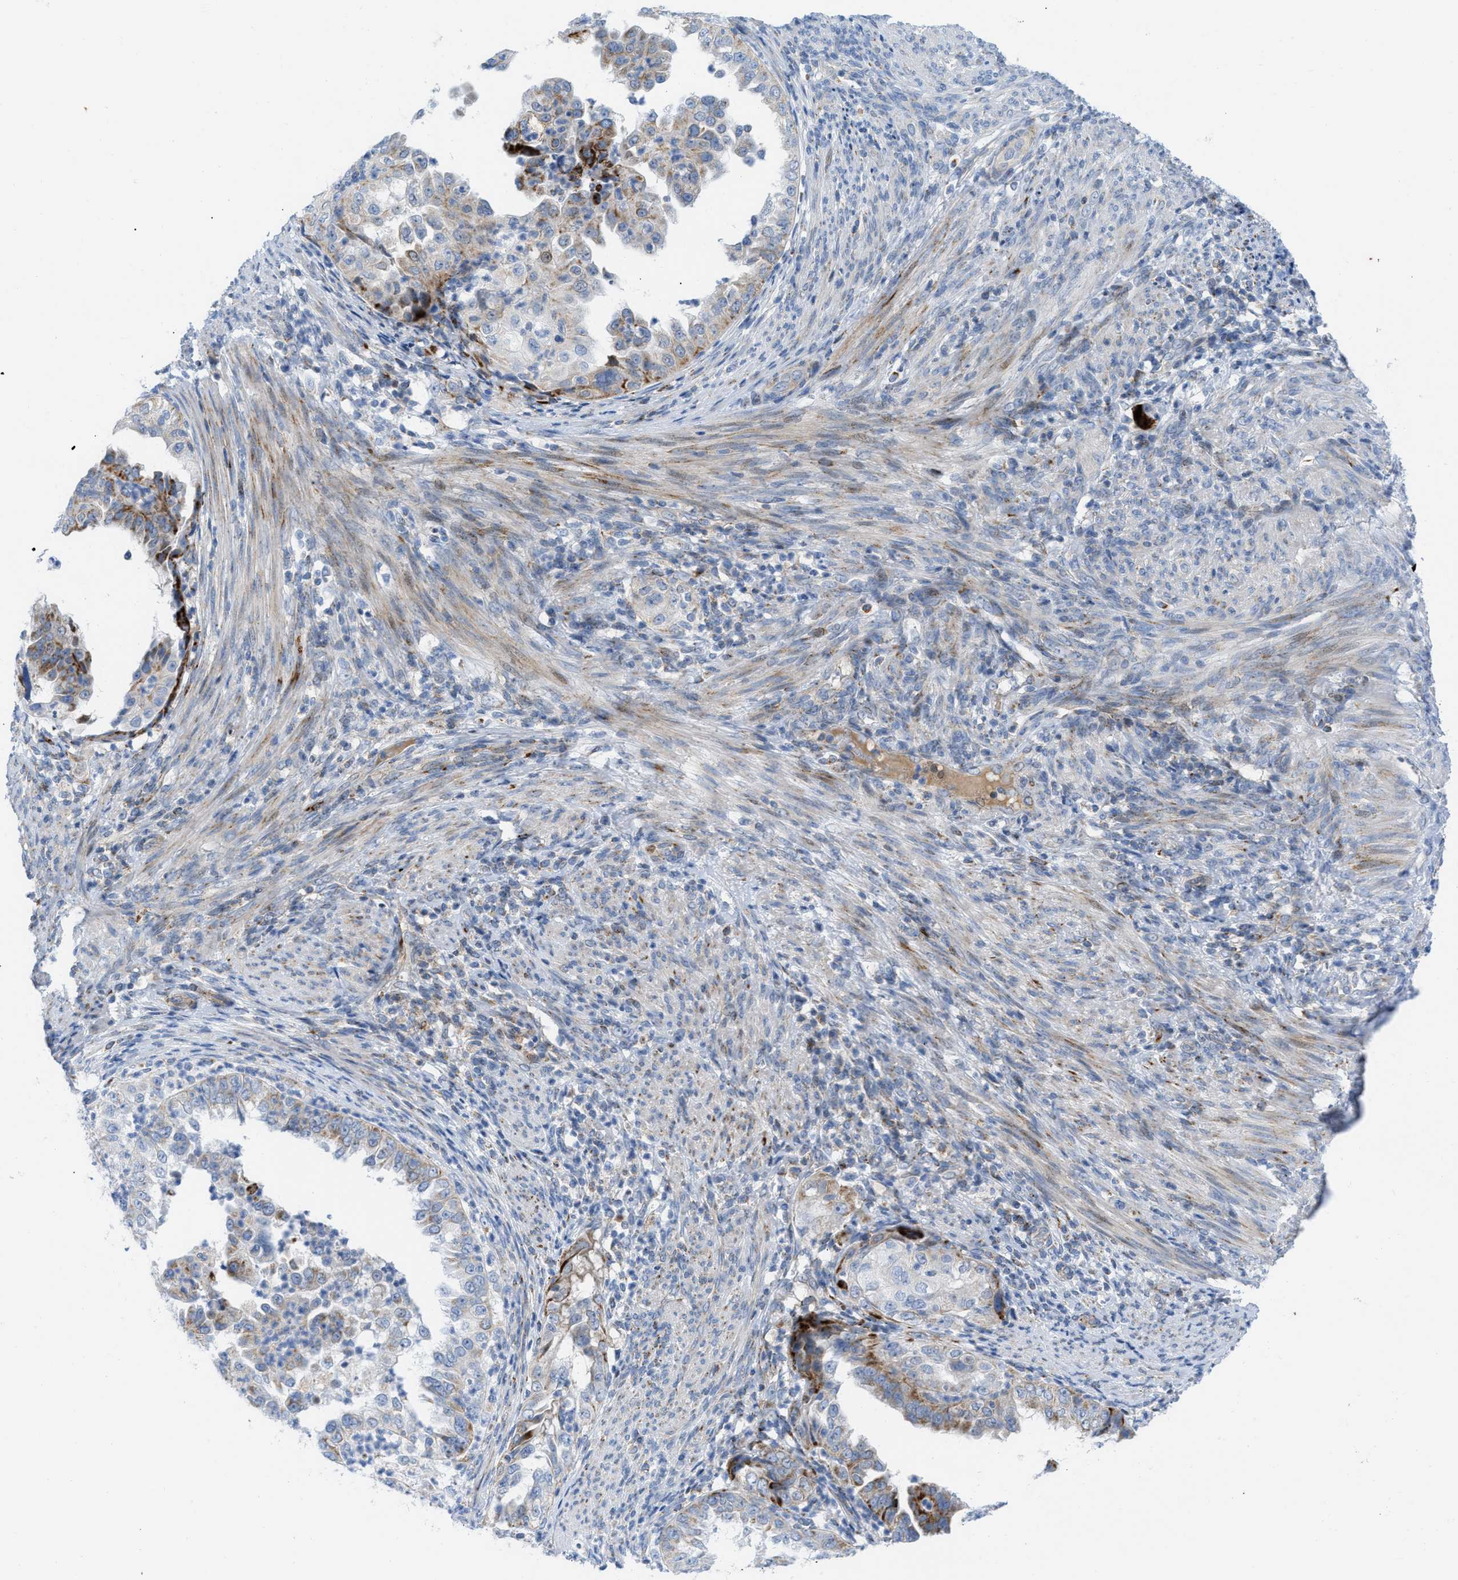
{"staining": {"intensity": "moderate", "quantity": "25%-75%", "location": "cytoplasmic/membranous"}, "tissue": "endometrial cancer", "cell_type": "Tumor cells", "image_type": "cancer", "snomed": [{"axis": "morphology", "description": "Adenocarcinoma, NOS"}, {"axis": "topography", "description": "Endometrium"}], "caption": "Endometrial adenocarcinoma was stained to show a protein in brown. There is medium levels of moderate cytoplasmic/membranous expression in about 25%-75% of tumor cells.", "gene": "RBBP9", "patient": {"sex": "female", "age": 85}}